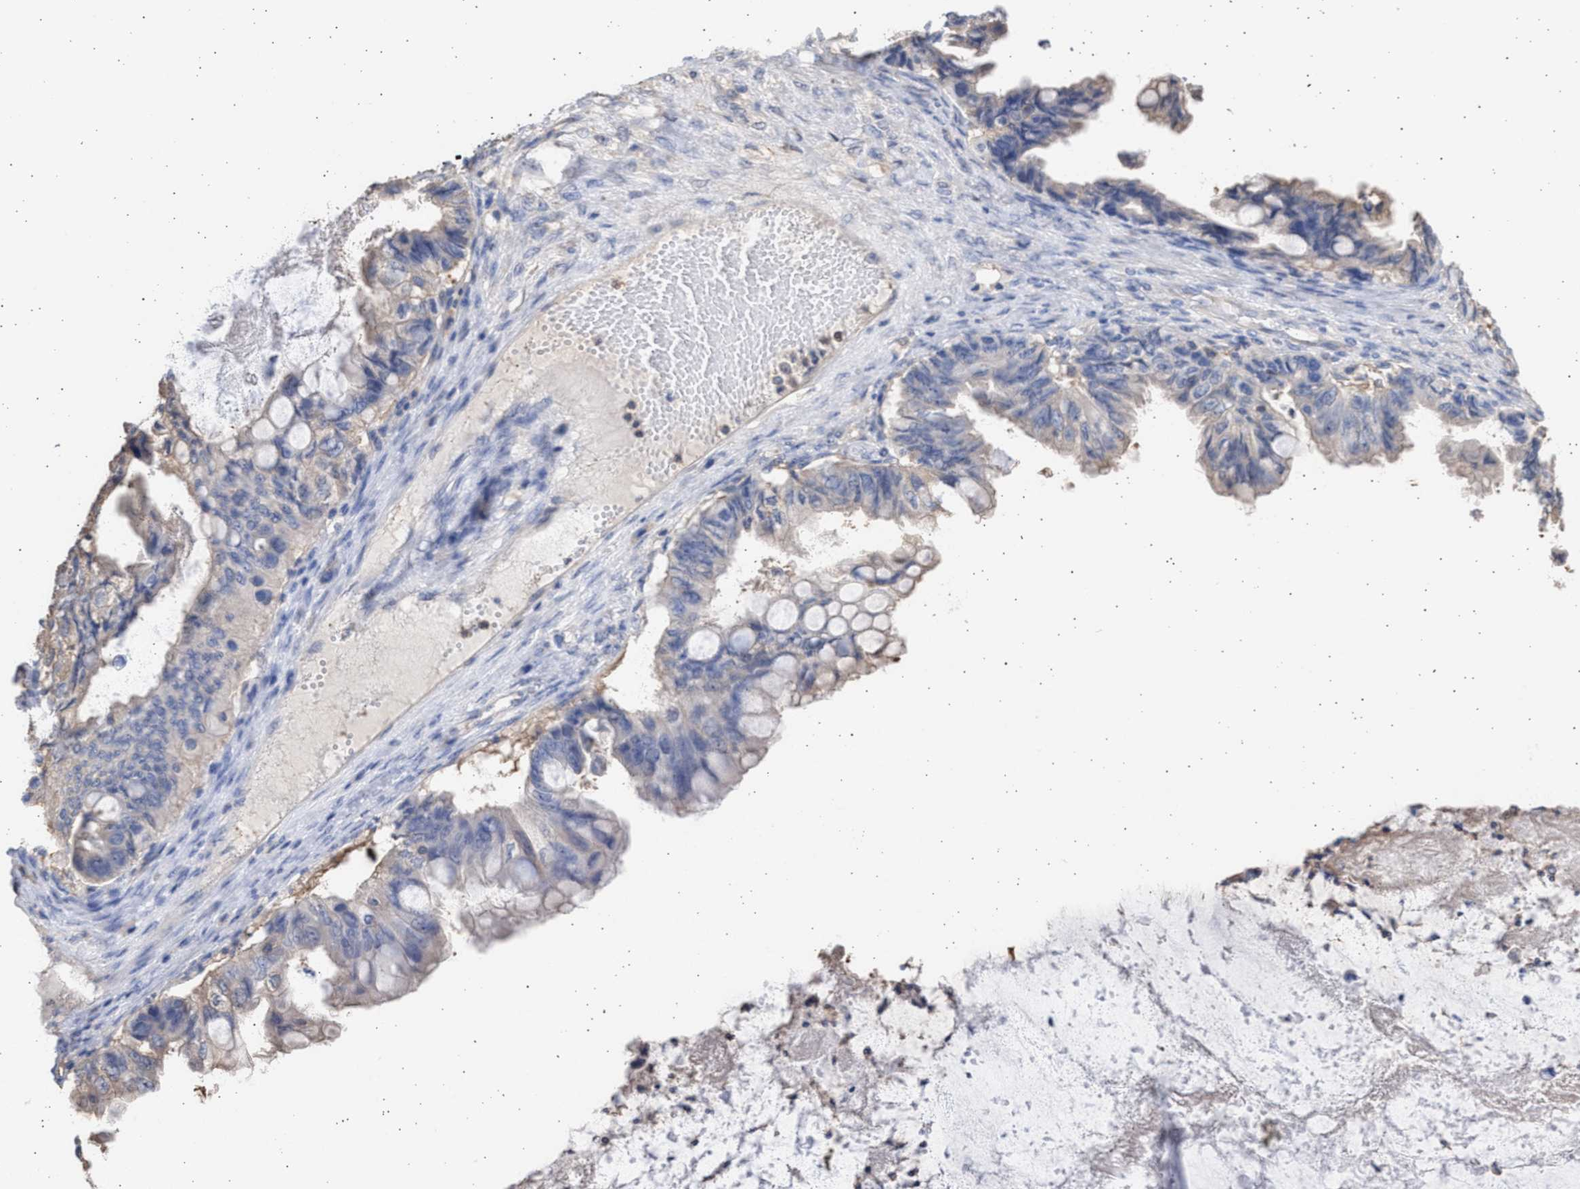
{"staining": {"intensity": "weak", "quantity": "<25%", "location": "cytoplasmic/membranous"}, "tissue": "ovarian cancer", "cell_type": "Tumor cells", "image_type": "cancer", "snomed": [{"axis": "morphology", "description": "Cystadenocarcinoma, mucinous, NOS"}, {"axis": "topography", "description": "Ovary"}], "caption": "IHC image of neoplastic tissue: human ovarian cancer stained with DAB (3,3'-diaminobenzidine) exhibits no significant protein positivity in tumor cells.", "gene": "ALDOC", "patient": {"sex": "female", "age": 80}}